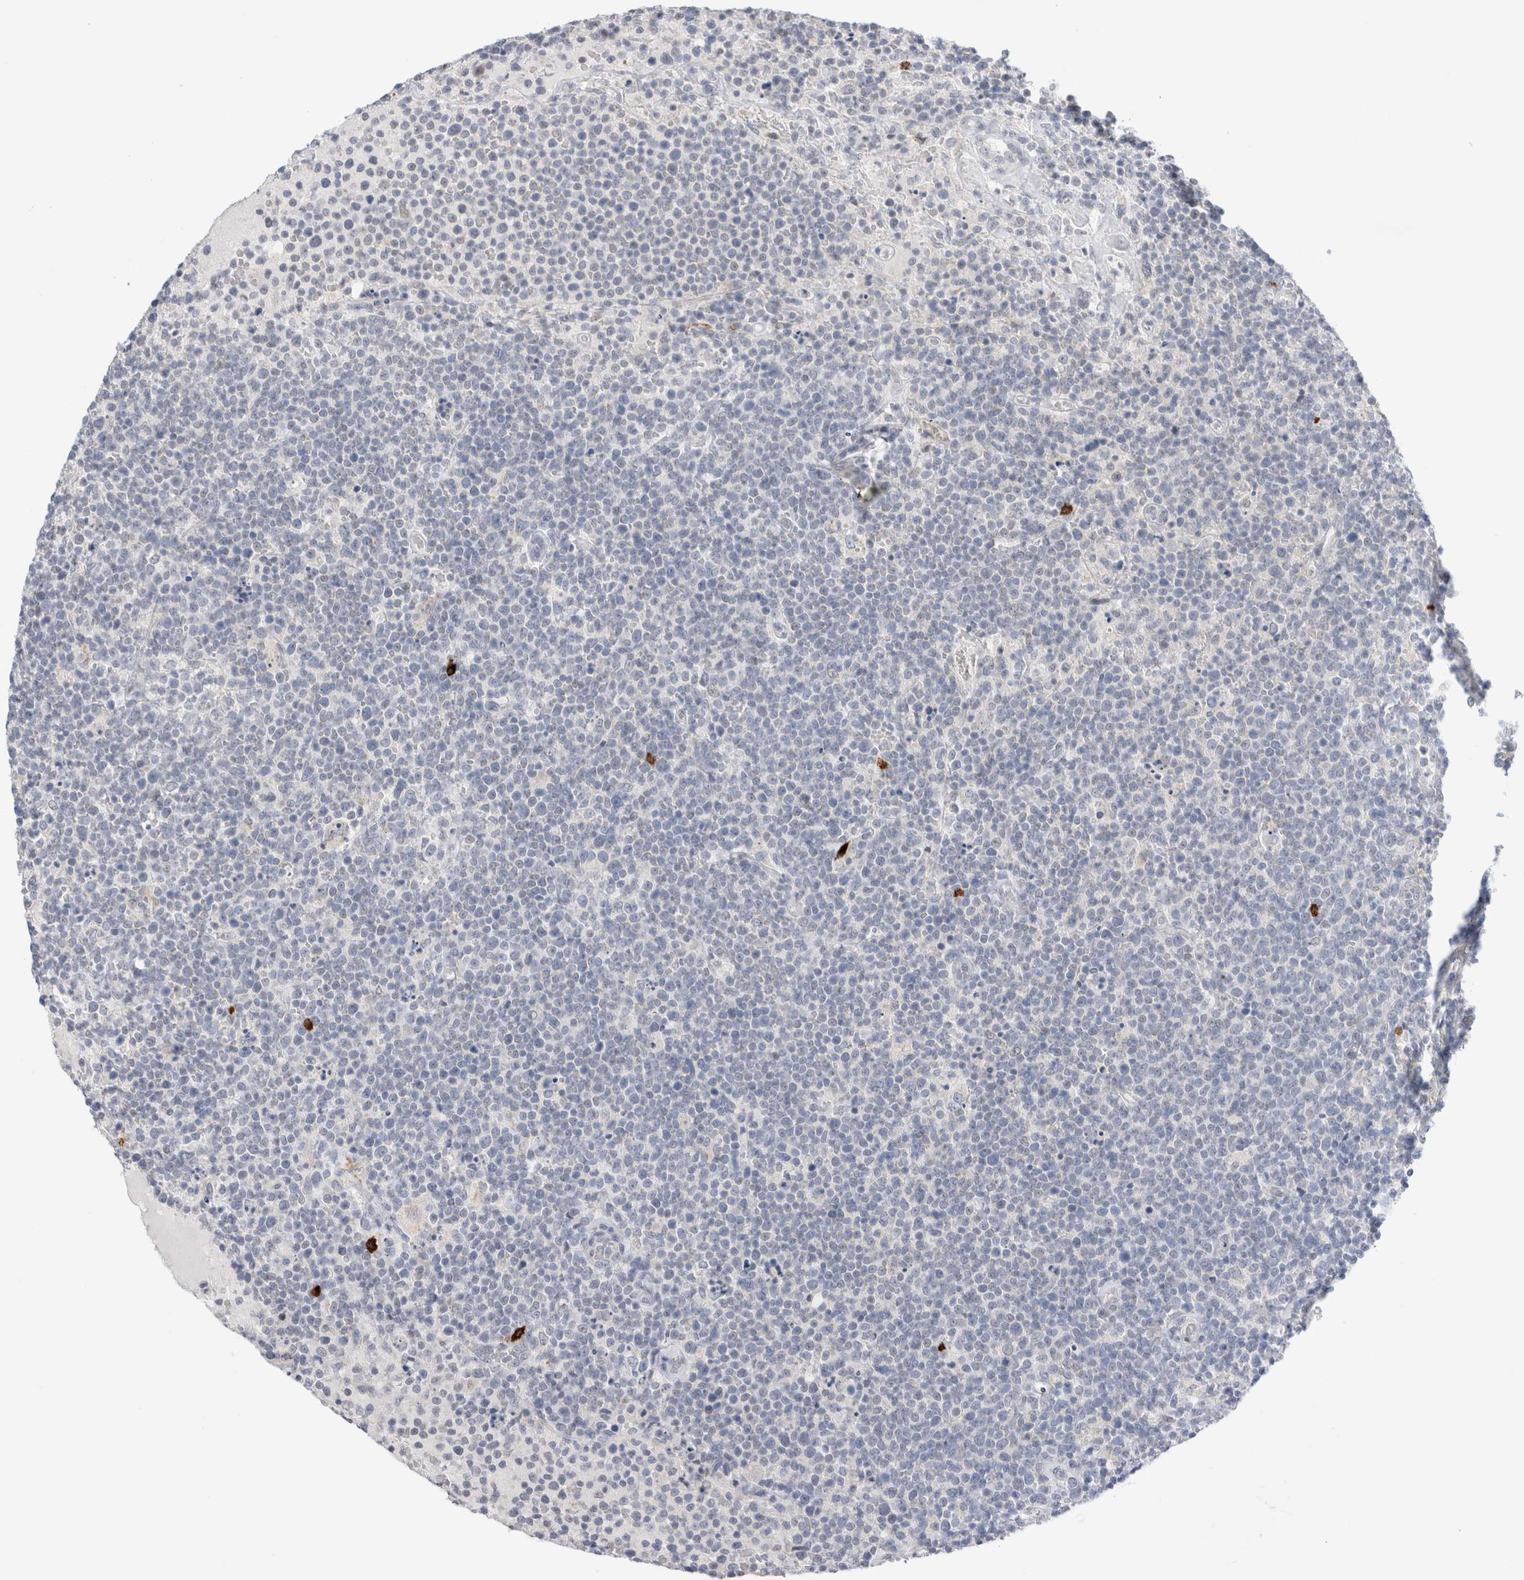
{"staining": {"intensity": "negative", "quantity": "none", "location": "none"}, "tissue": "lymphoma", "cell_type": "Tumor cells", "image_type": "cancer", "snomed": [{"axis": "morphology", "description": "Malignant lymphoma, non-Hodgkin's type, High grade"}, {"axis": "topography", "description": "Lymph node"}], "caption": "Immunohistochemical staining of human lymphoma displays no significant expression in tumor cells. (DAB (3,3'-diaminobenzidine) immunohistochemistry (IHC), high magnification).", "gene": "SLC22A12", "patient": {"sex": "male", "age": 61}}